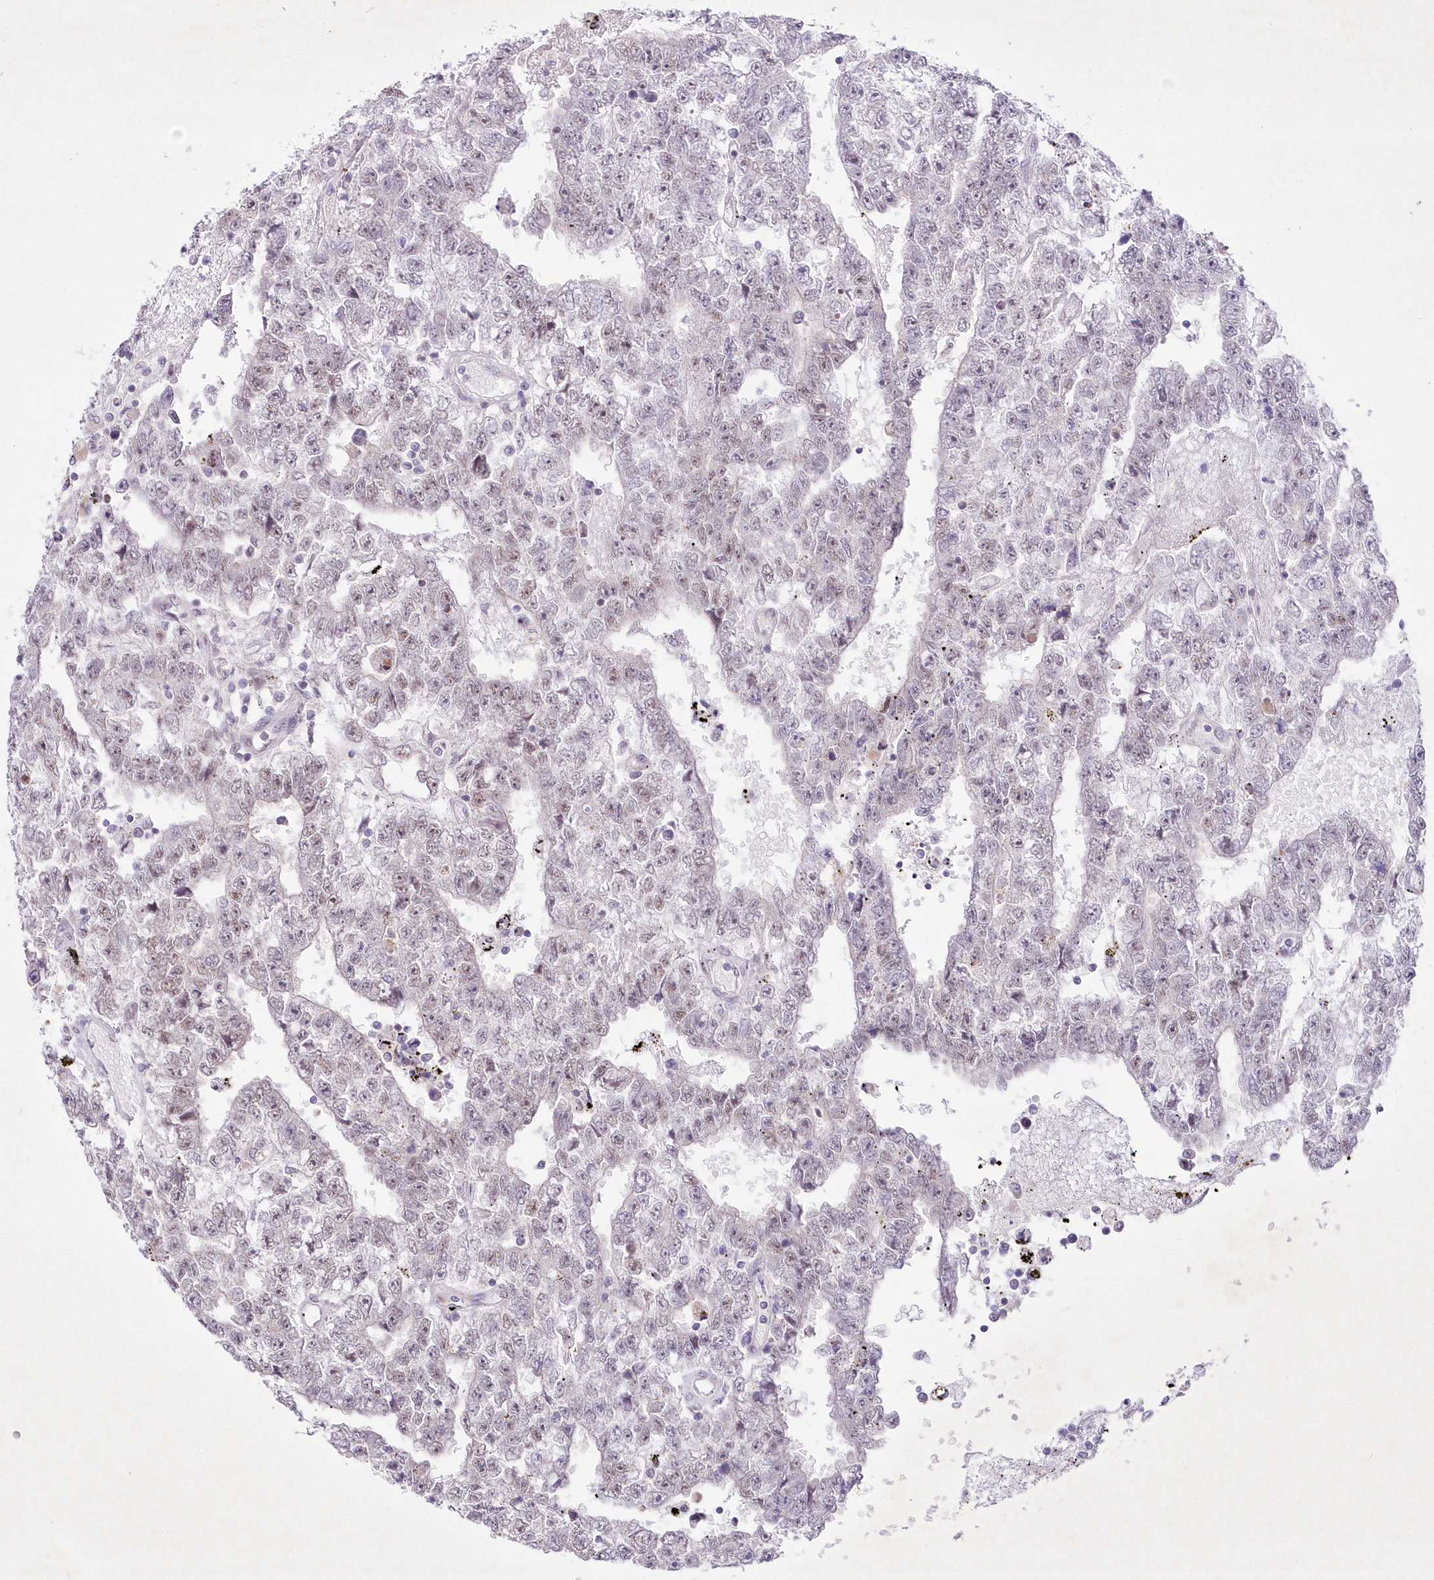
{"staining": {"intensity": "negative", "quantity": "none", "location": "none"}, "tissue": "testis cancer", "cell_type": "Tumor cells", "image_type": "cancer", "snomed": [{"axis": "morphology", "description": "Carcinoma, Embryonal, NOS"}, {"axis": "topography", "description": "Testis"}], "caption": "This is an immunohistochemistry histopathology image of human testis cancer. There is no expression in tumor cells.", "gene": "RBM27", "patient": {"sex": "male", "age": 25}}